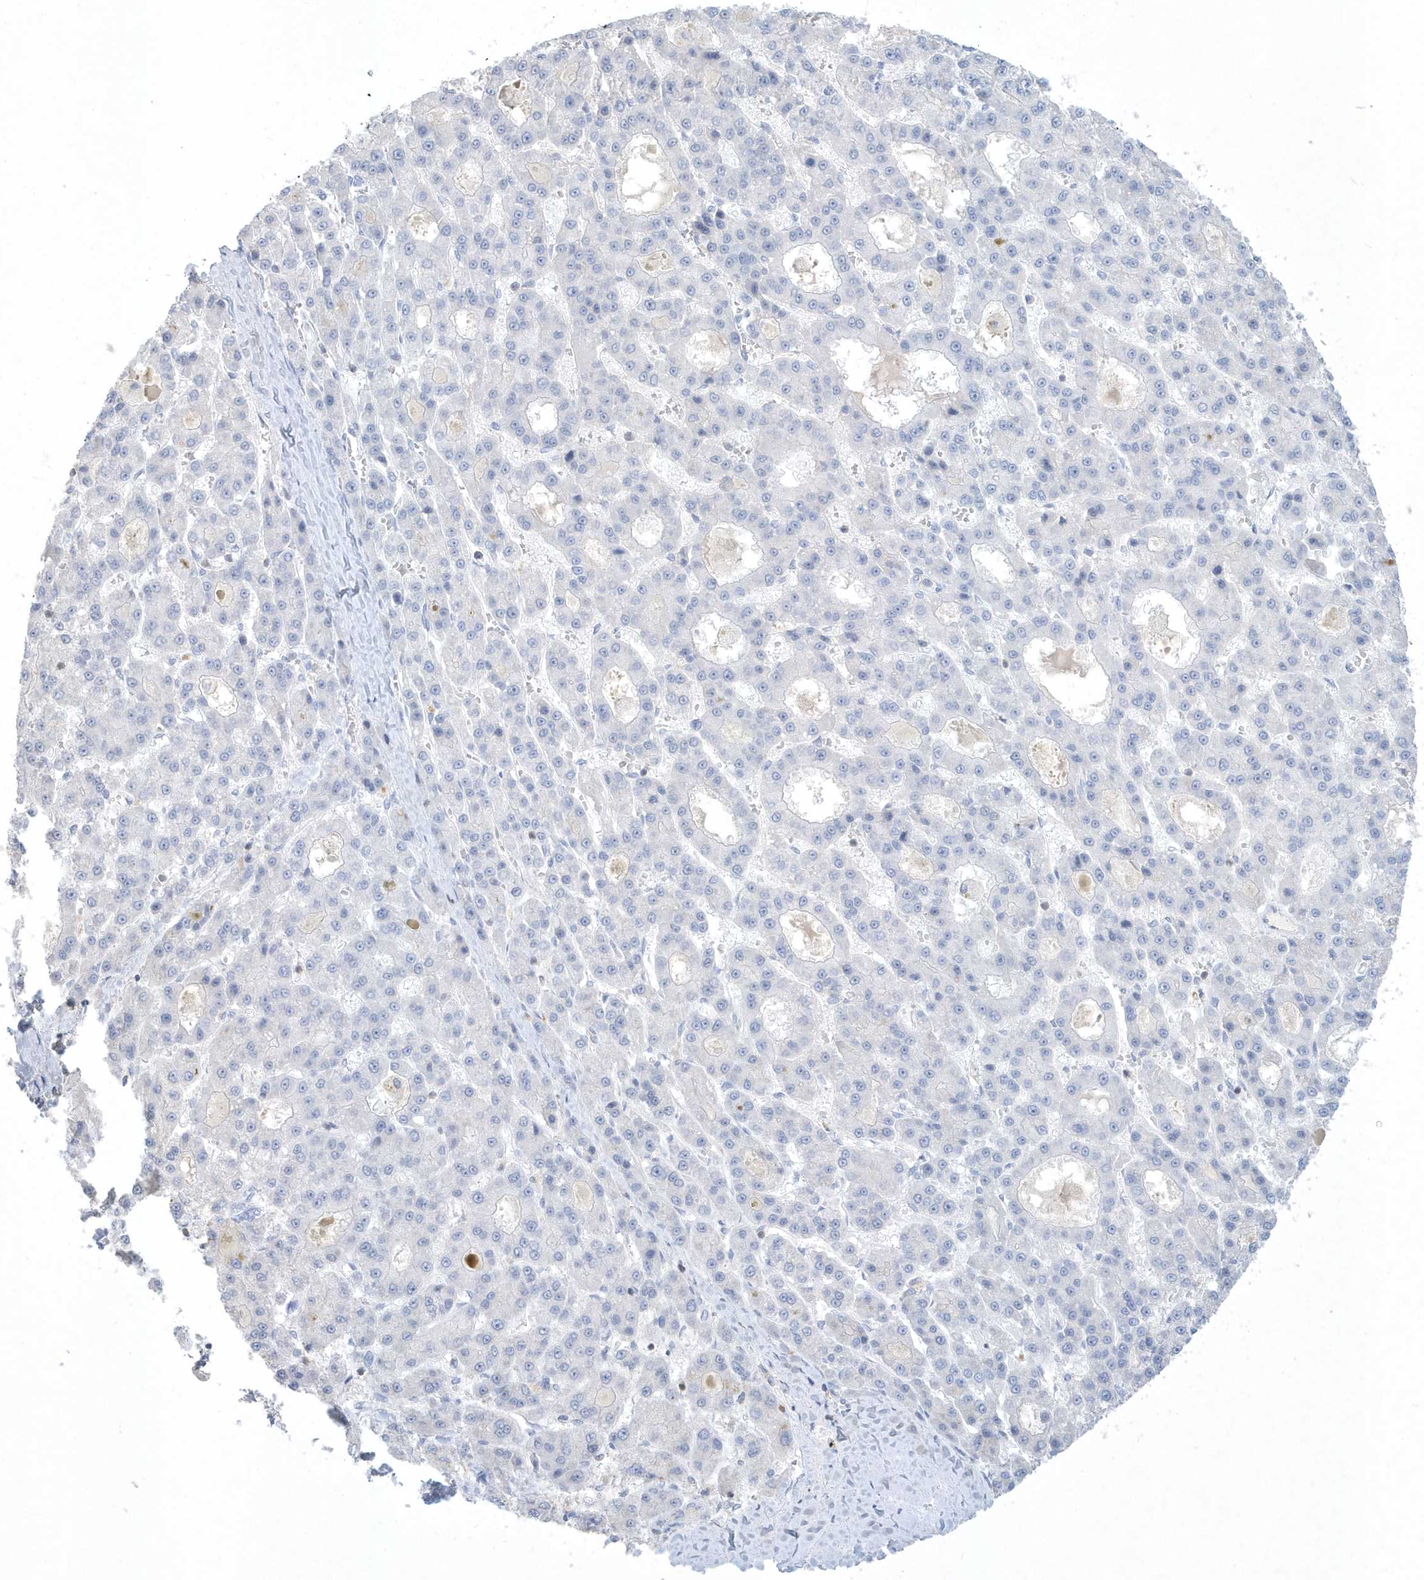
{"staining": {"intensity": "negative", "quantity": "none", "location": "none"}, "tissue": "liver cancer", "cell_type": "Tumor cells", "image_type": "cancer", "snomed": [{"axis": "morphology", "description": "Carcinoma, Hepatocellular, NOS"}, {"axis": "topography", "description": "Liver"}], "caption": "Tumor cells are negative for protein expression in human liver hepatocellular carcinoma. The staining is performed using DAB brown chromogen with nuclei counter-stained in using hematoxylin.", "gene": "PSD4", "patient": {"sex": "male", "age": 70}}